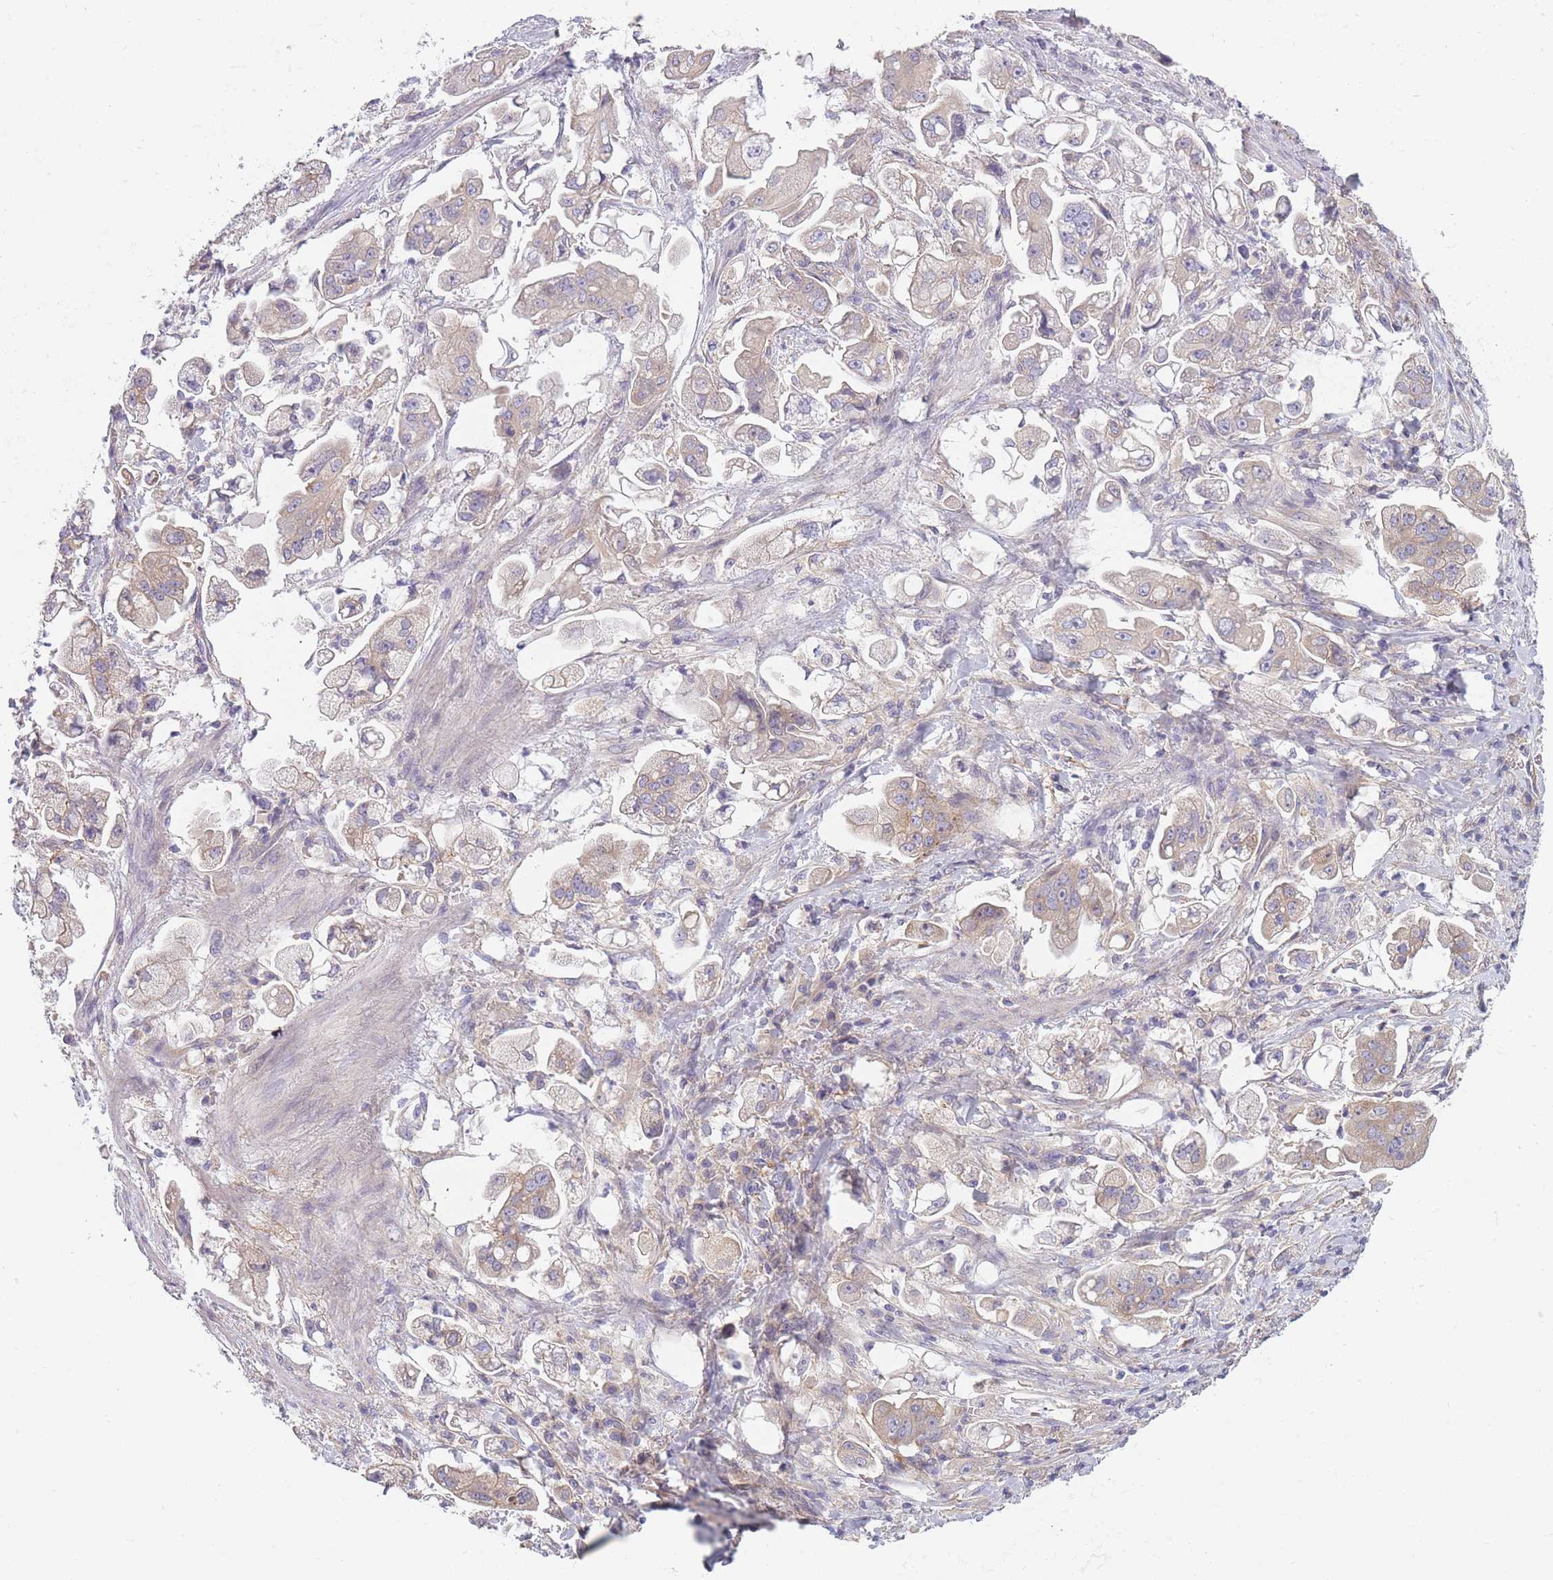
{"staining": {"intensity": "weak", "quantity": "<25%", "location": "cytoplasmic/membranous"}, "tissue": "stomach cancer", "cell_type": "Tumor cells", "image_type": "cancer", "snomed": [{"axis": "morphology", "description": "Adenocarcinoma, NOS"}, {"axis": "topography", "description": "Stomach"}], "caption": "The histopathology image exhibits no staining of tumor cells in stomach cancer (adenocarcinoma).", "gene": "AP3M2", "patient": {"sex": "male", "age": 62}}